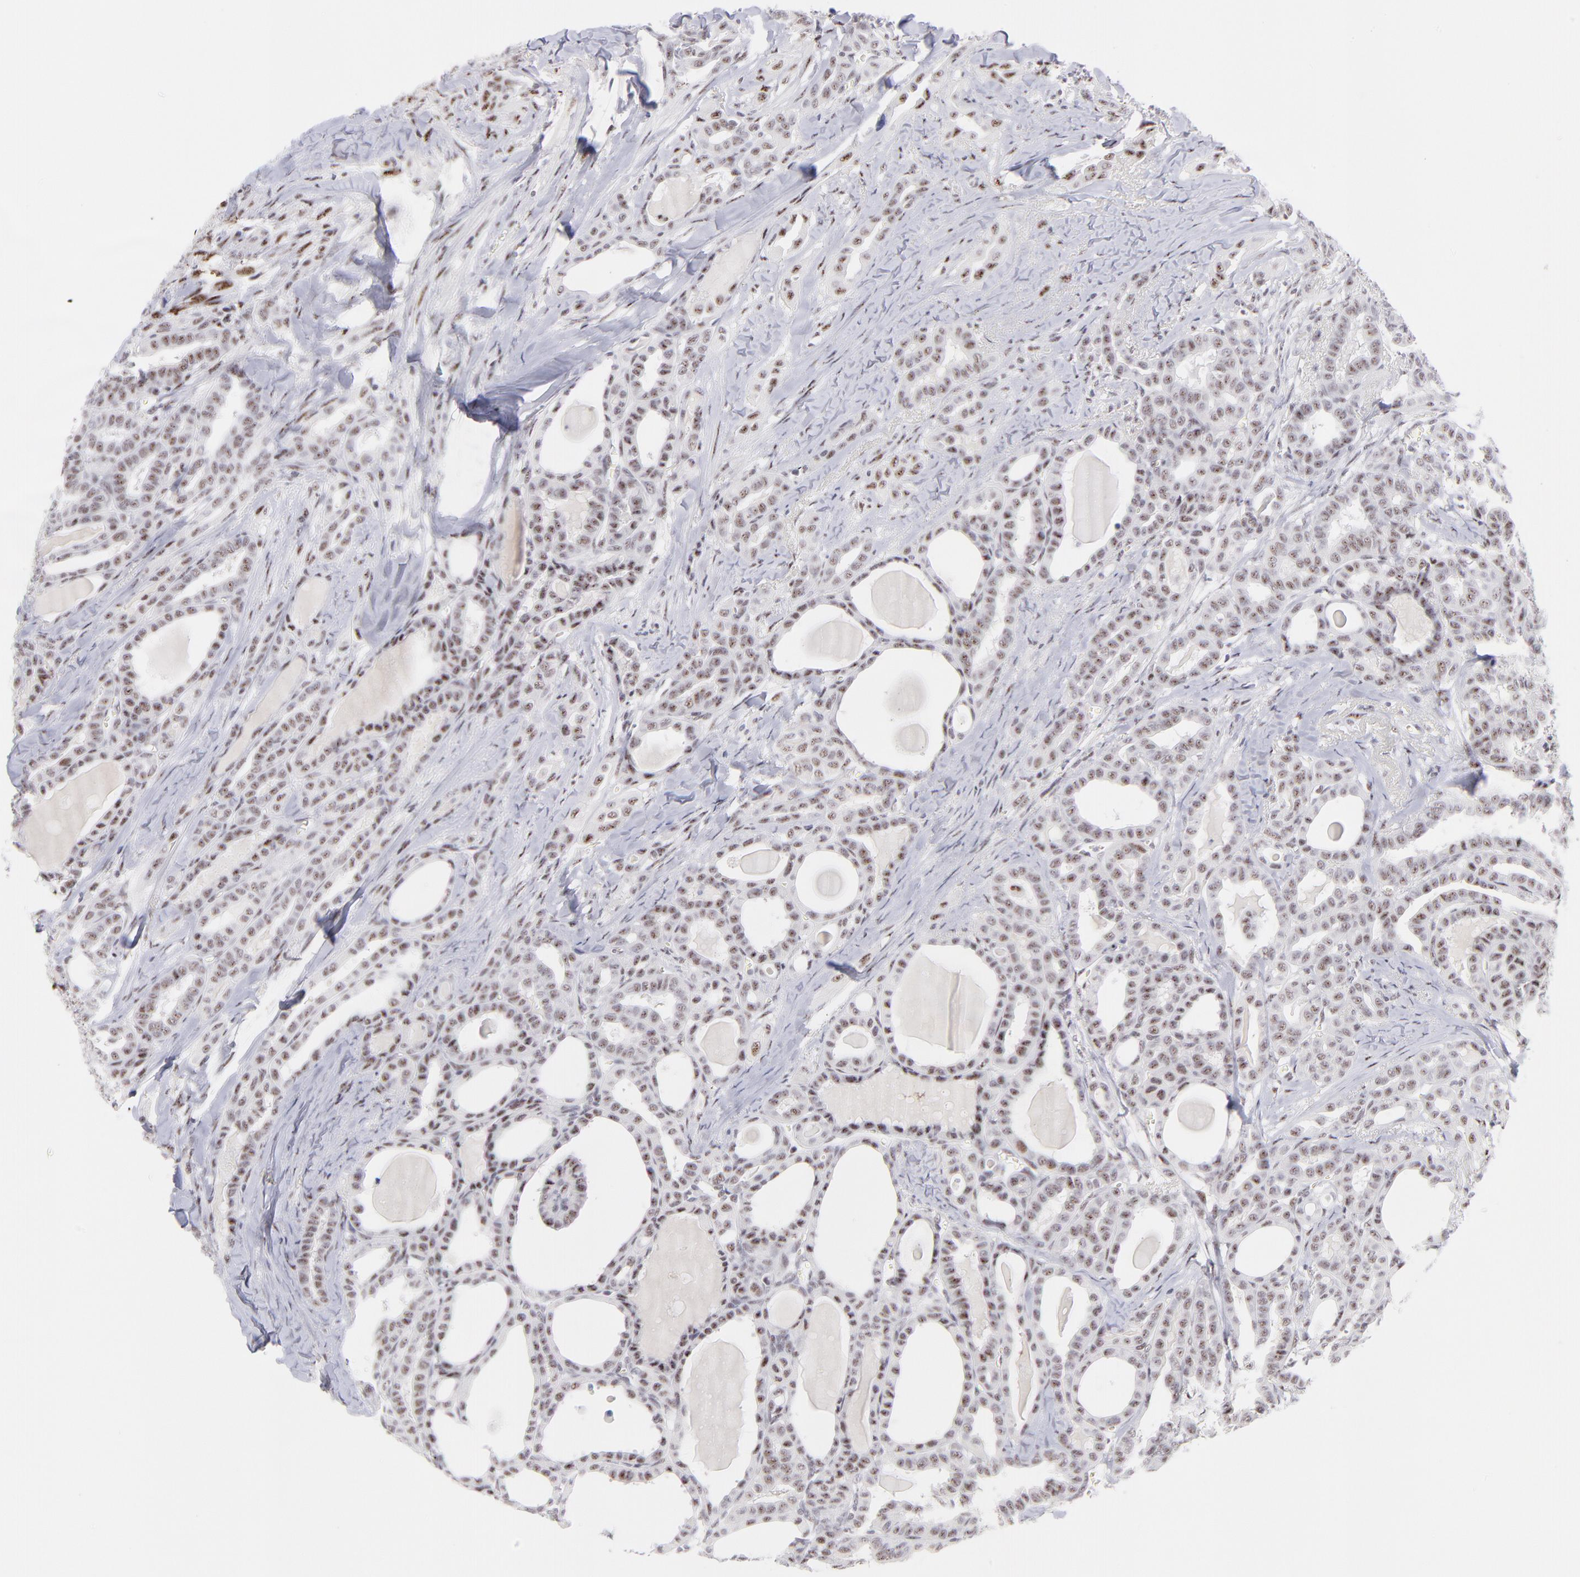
{"staining": {"intensity": "moderate", "quantity": ">75%", "location": "nuclear"}, "tissue": "thyroid cancer", "cell_type": "Tumor cells", "image_type": "cancer", "snomed": [{"axis": "morphology", "description": "Carcinoma, NOS"}, {"axis": "topography", "description": "Thyroid gland"}], "caption": "About >75% of tumor cells in human thyroid carcinoma display moderate nuclear protein staining as visualized by brown immunohistochemical staining.", "gene": "CDC25C", "patient": {"sex": "female", "age": 91}}